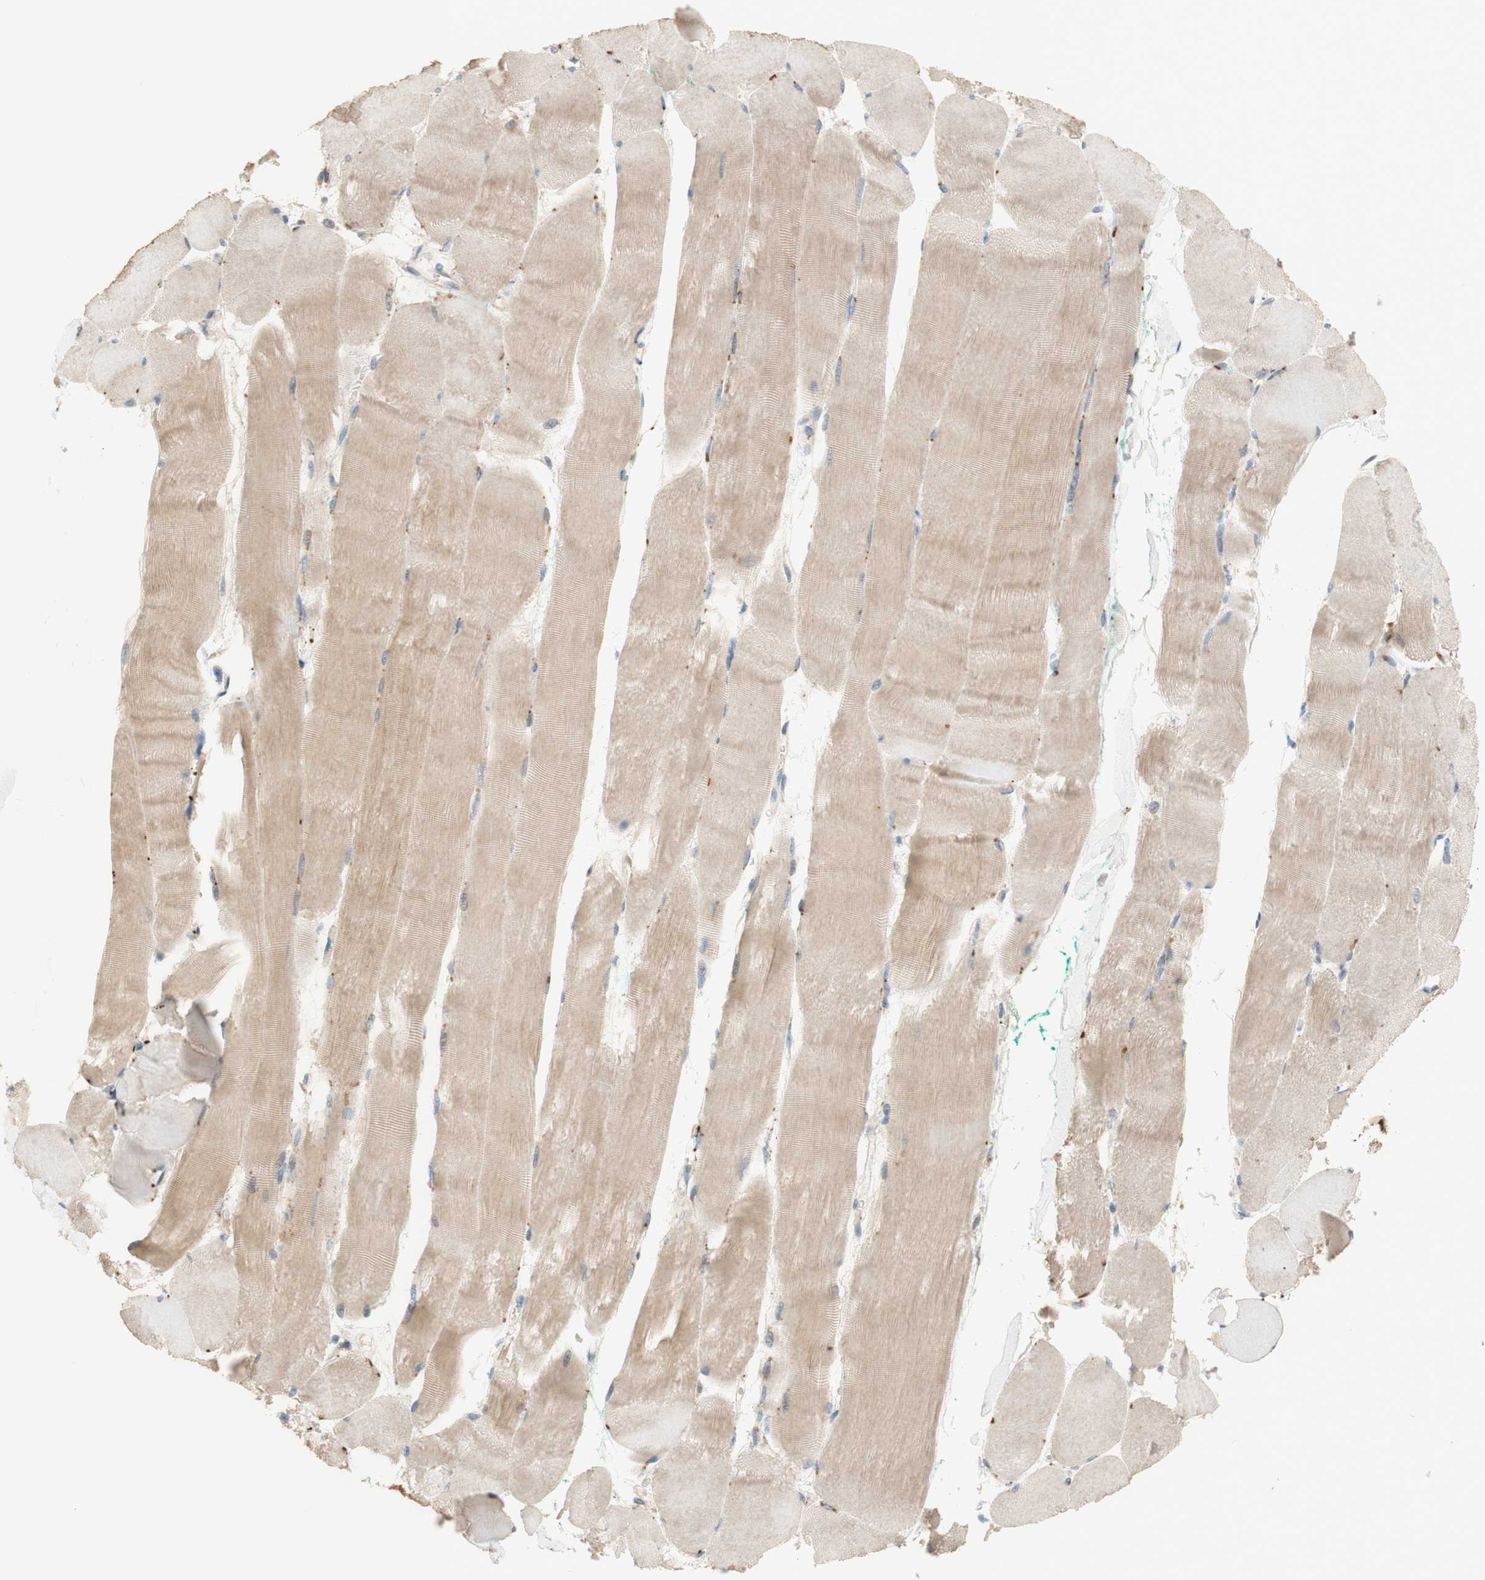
{"staining": {"intensity": "moderate", "quantity": ">75%", "location": "cytoplasmic/membranous"}, "tissue": "skeletal muscle", "cell_type": "Myocytes", "image_type": "normal", "snomed": [{"axis": "morphology", "description": "Normal tissue, NOS"}, {"axis": "morphology", "description": "Squamous cell carcinoma, NOS"}, {"axis": "topography", "description": "Skeletal muscle"}], "caption": "Normal skeletal muscle was stained to show a protein in brown. There is medium levels of moderate cytoplasmic/membranous positivity in about >75% of myocytes.", "gene": "PTPN21", "patient": {"sex": "male", "age": 51}}